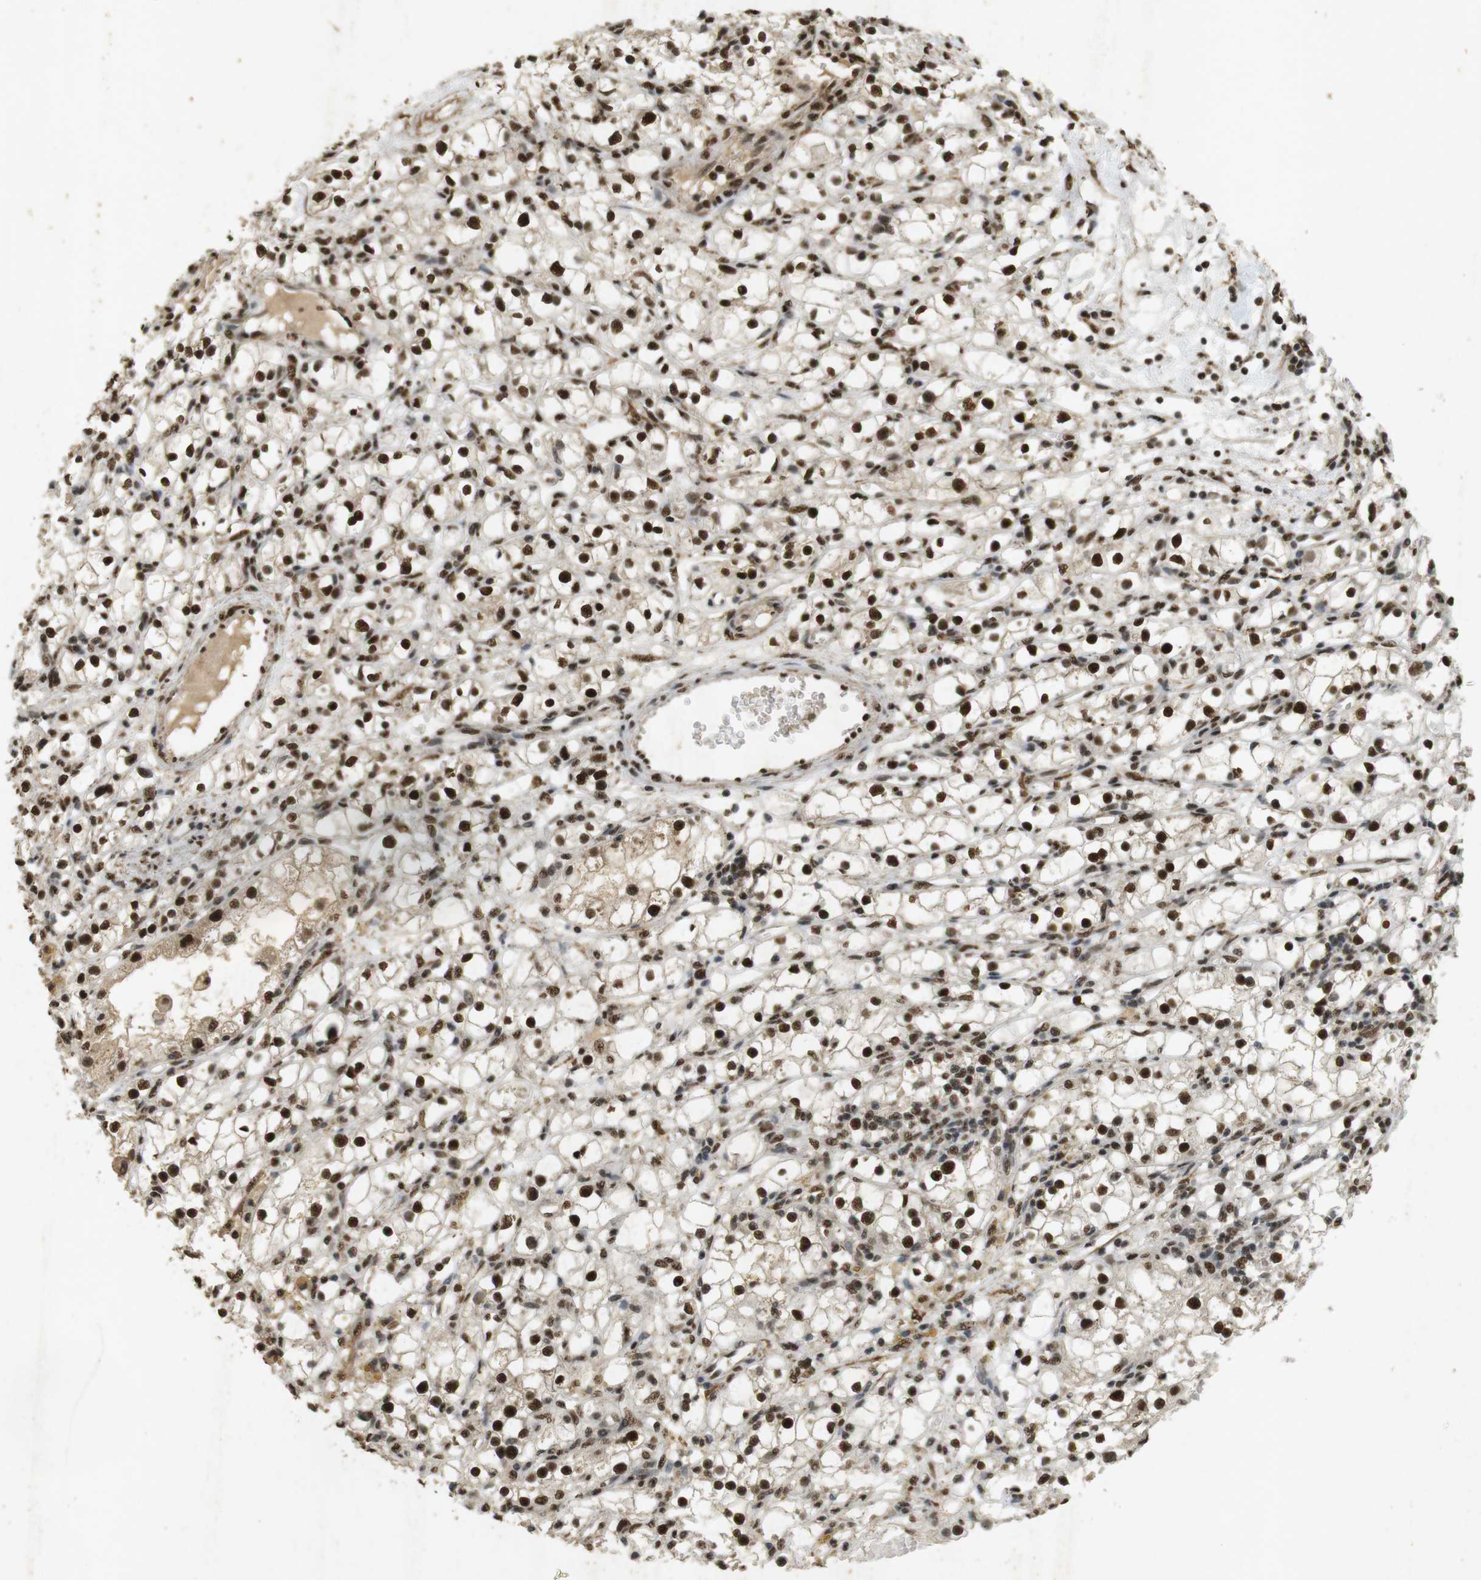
{"staining": {"intensity": "strong", "quantity": ">75%", "location": "nuclear"}, "tissue": "renal cancer", "cell_type": "Tumor cells", "image_type": "cancer", "snomed": [{"axis": "morphology", "description": "Adenocarcinoma, NOS"}, {"axis": "topography", "description": "Kidney"}], "caption": "Tumor cells demonstrate strong nuclear expression in approximately >75% of cells in renal cancer (adenocarcinoma).", "gene": "GATA4", "patient": {"sex": "male", "age": 56}}